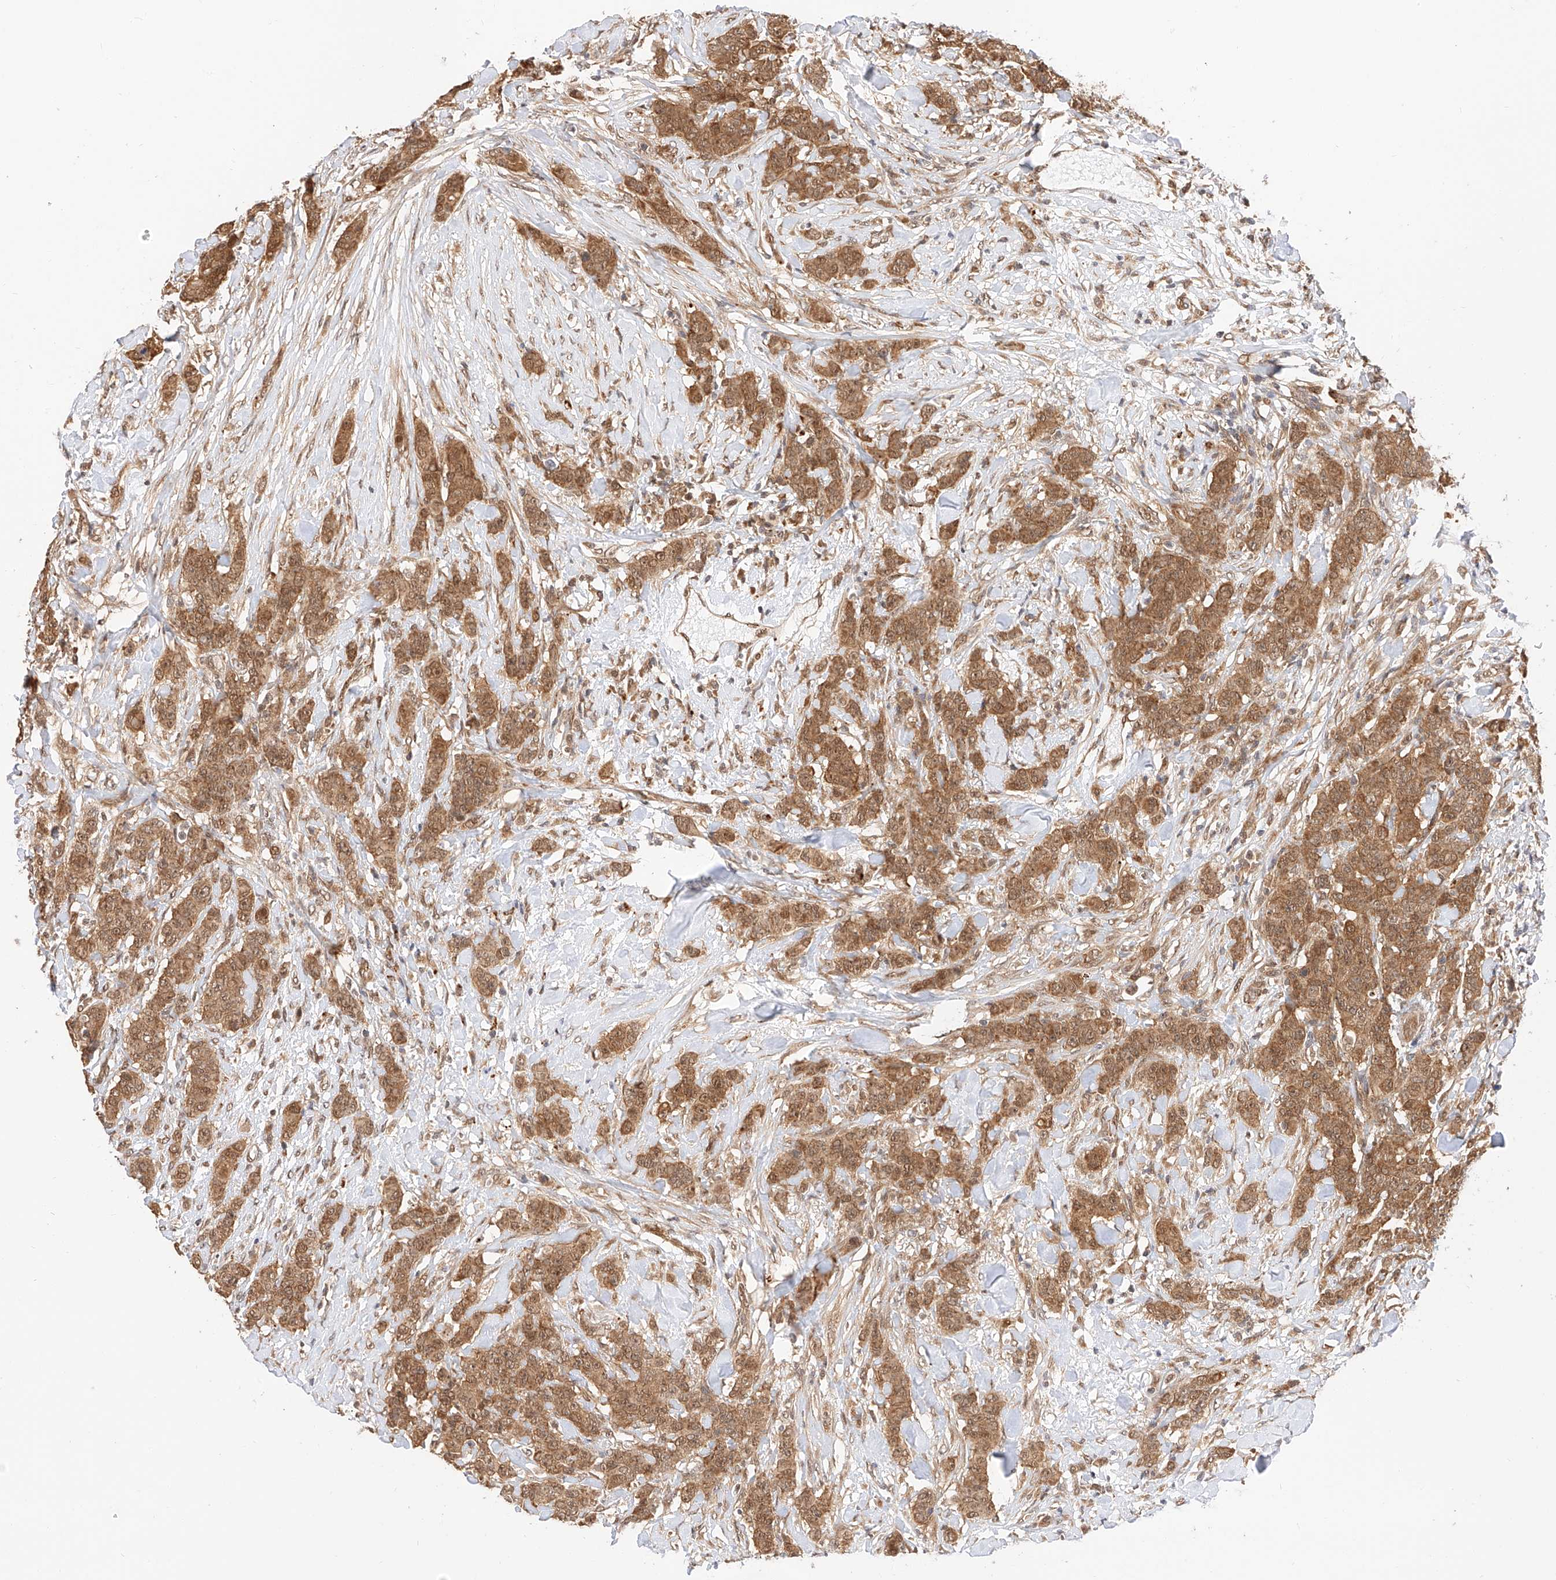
{"staining": {"intensity": "moderate", "quantity": ">75%", "location": "cytoplasmic/membranous,nuclear"}, "tissue": "breast cancer", "cell_type": "Tumor cells", "image_type": "cancer", "snomed": [{"axis": "morphology", "description": "Duct carcinoma"}, {"axis": "topography", "description": "Breast"}], "caption": "Immunohistochemical staining of breast cancer exhibits moderate cytoplasmic/membranous and nuclear protein staining in about >75% of tumor cells. (brown staining indicates protein expression, while blue staining denotes nuclei).", "gene": "EIF4H", "patient": {"sex": "female", "age": 40}}